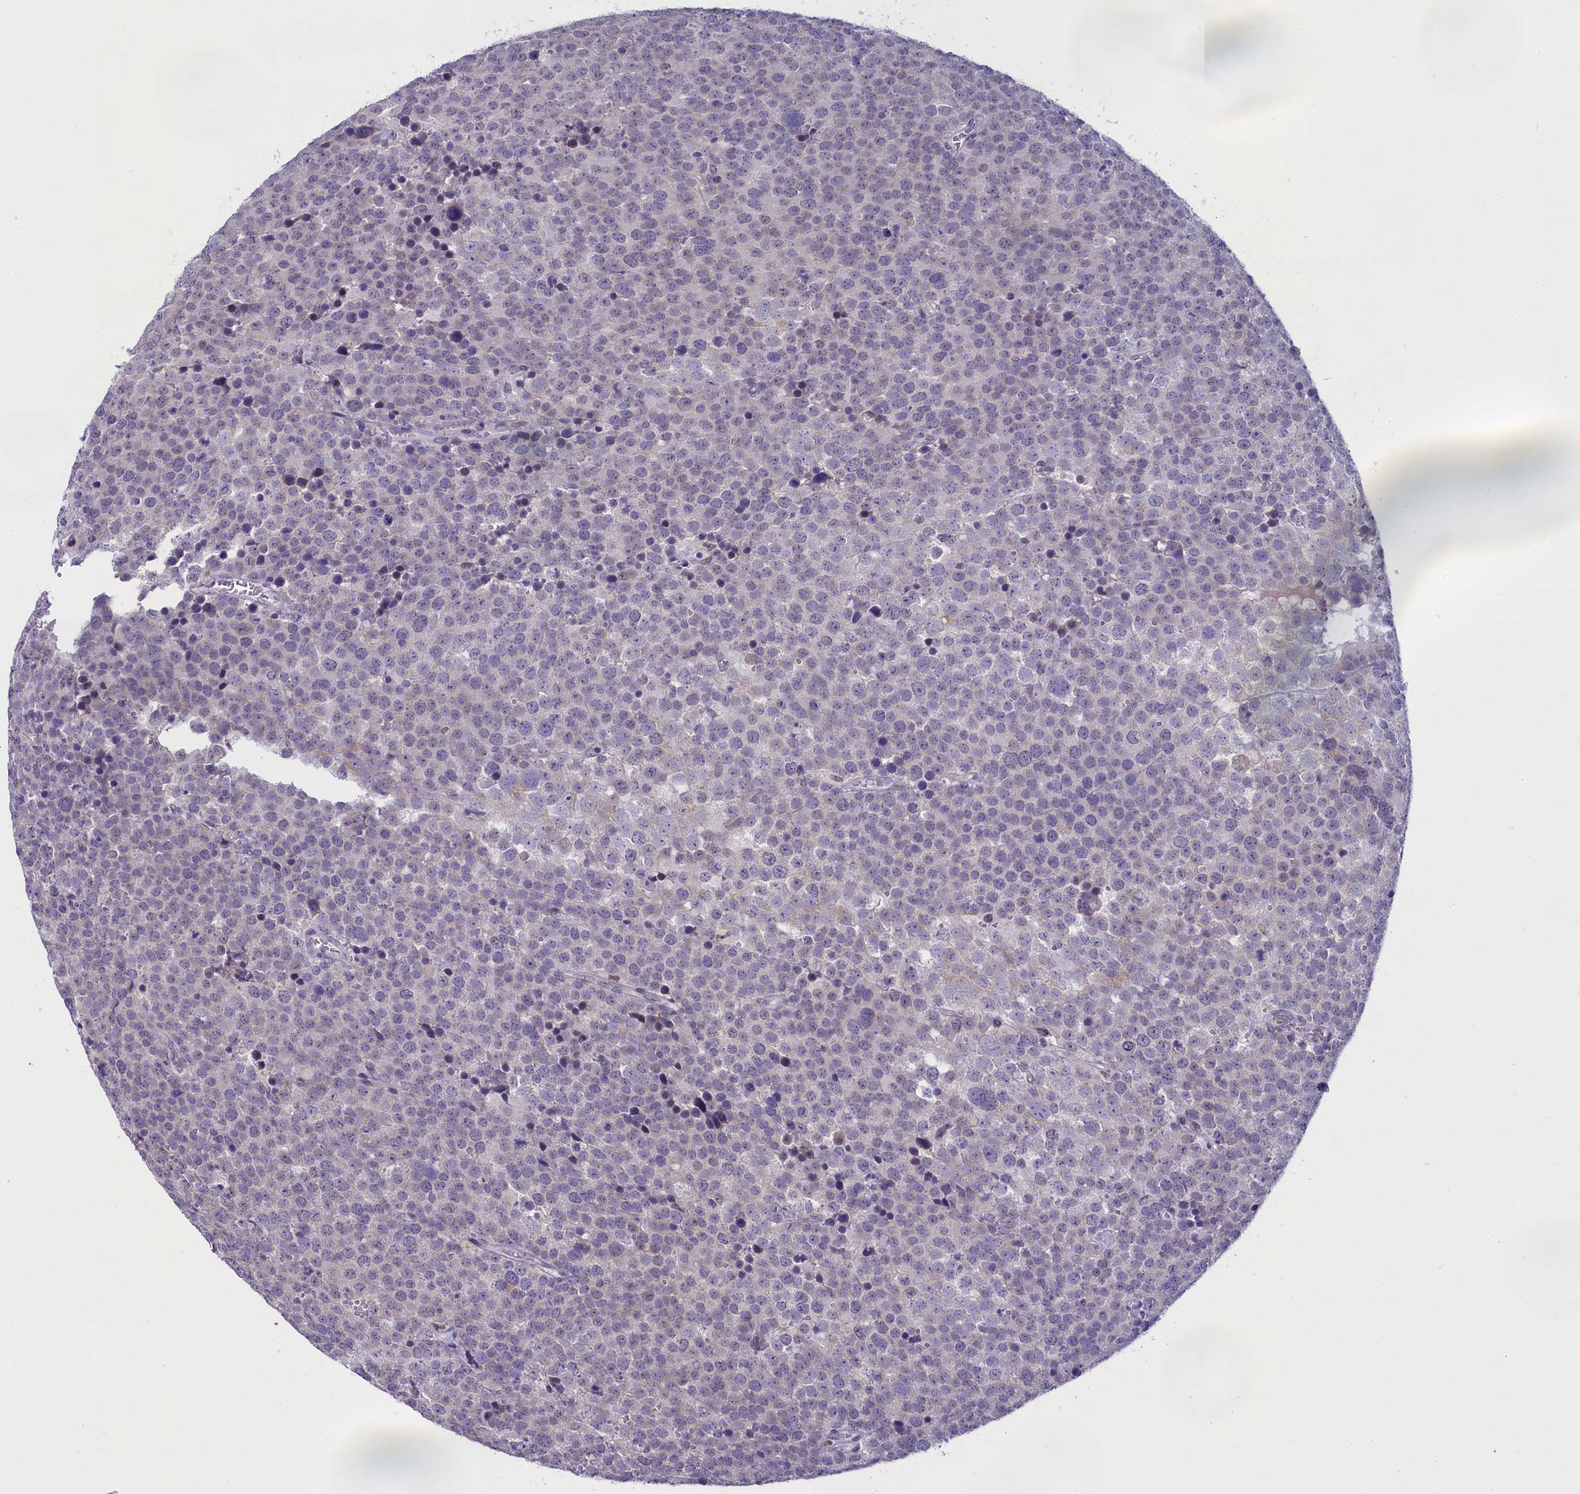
{"staining": {"intensity": "negative", "quantity": "none", "location": "none"}, "tissue": "testis cancer", "cell_type": "Tumor cells", "image_type": "cancer", "snomed": [{"axis": "morphology", "description": "Seminoma, NOS"}, {"axis": "topography", "description": "Testis"}], "caption": "Human testis seminoma stained for a protein using immunohistochemistry reveals no staining in tumor cells.", "gene": "OSGEP", "patient": {"sex": "male", "age": 71}}